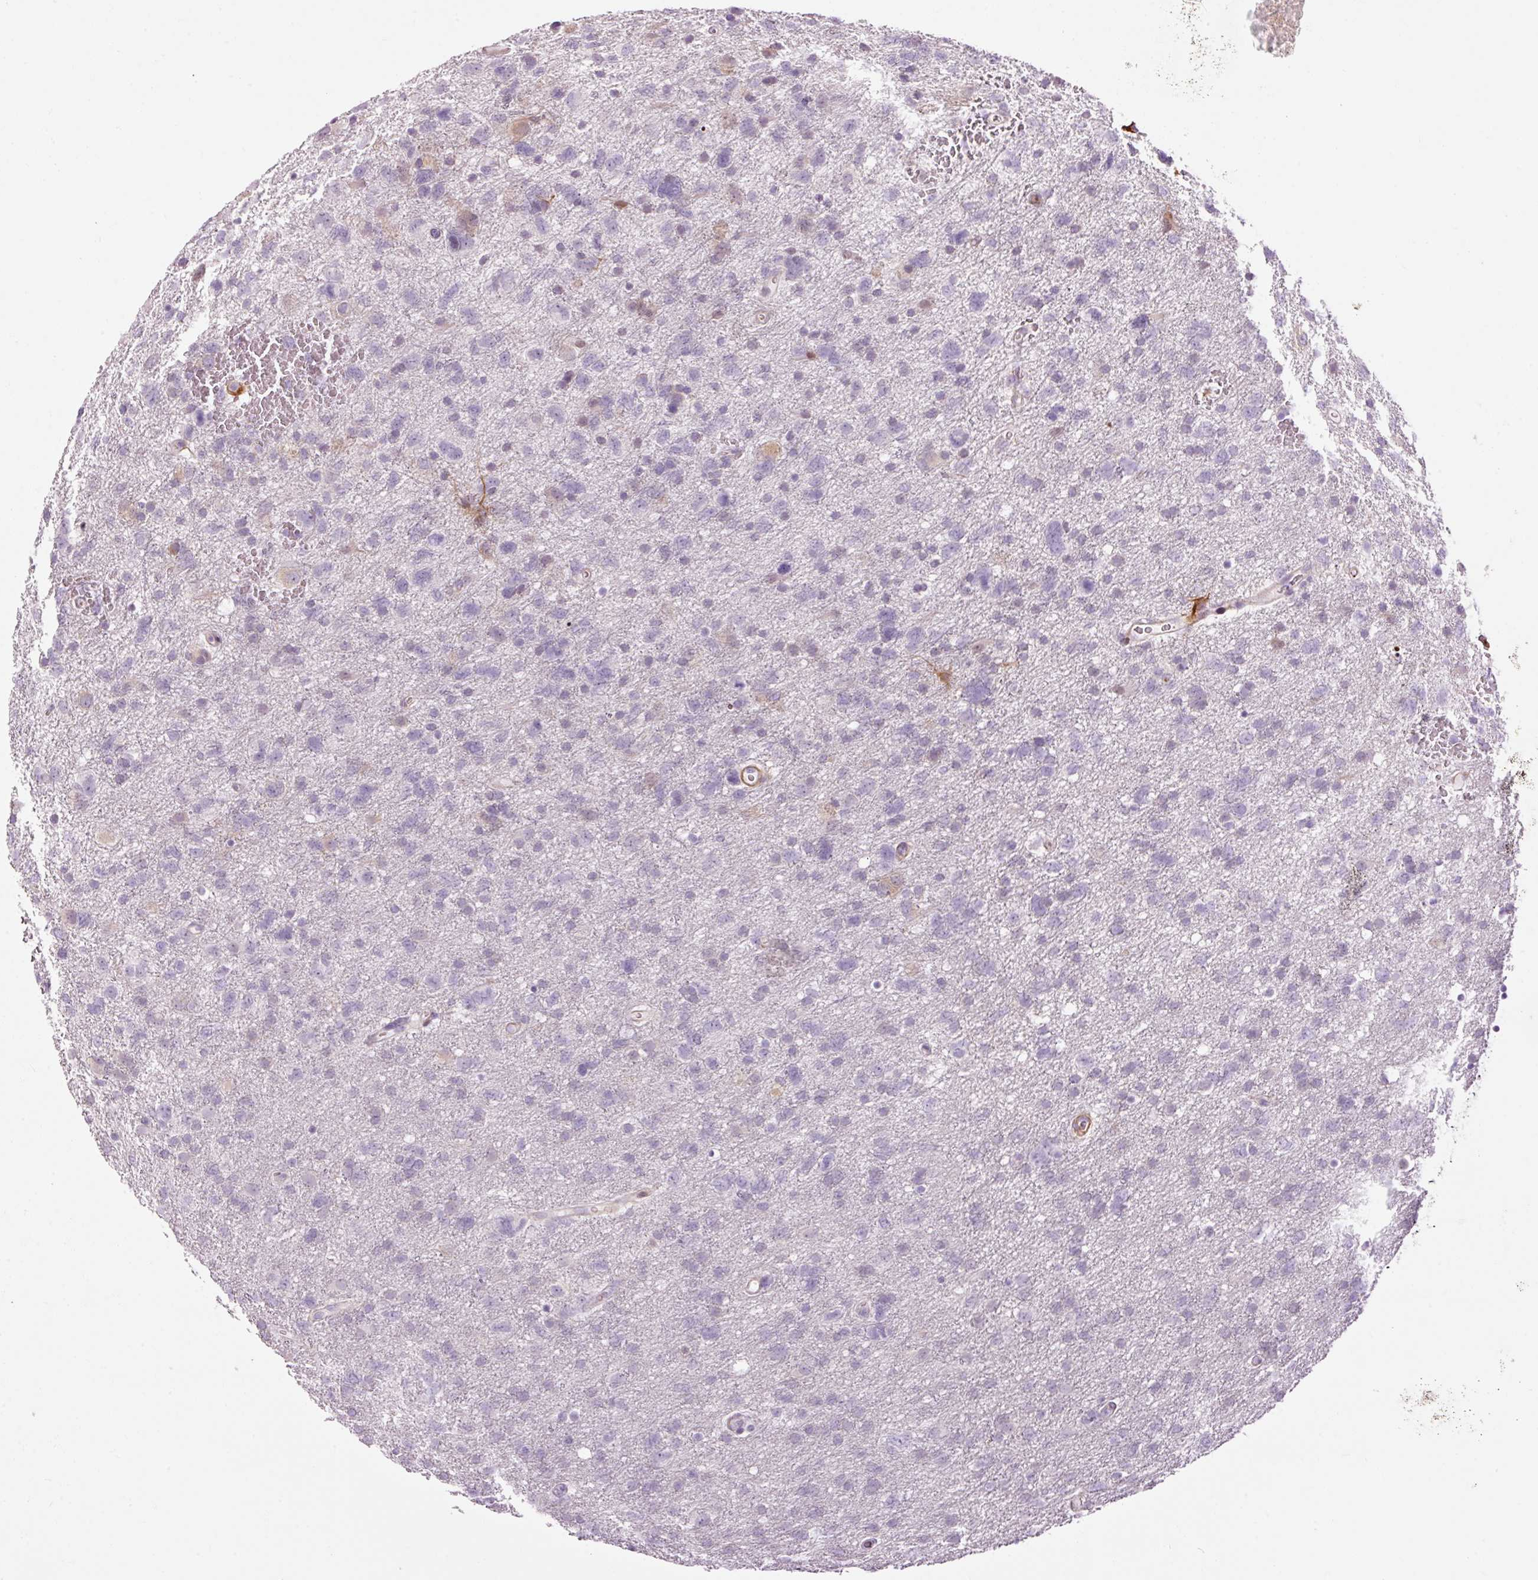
{"staining": {"intensity": "negative", "quantity": "none", "location": "none"}, "tissue": "glioma", "cell_type": "Tumor cells", "image_type": "cancer", "snomed": [{"axis": "morphology", "description": "Glioma, malignant, High grade"}, {"axis": "topography", "description": "Brain"}], "caption": "Human glioma stained for a protein using immunohistochemistry shows no staining in tumor cells.", "gene": "ANKRD20A1", "patient": {"sex": "male", "age": 61}}